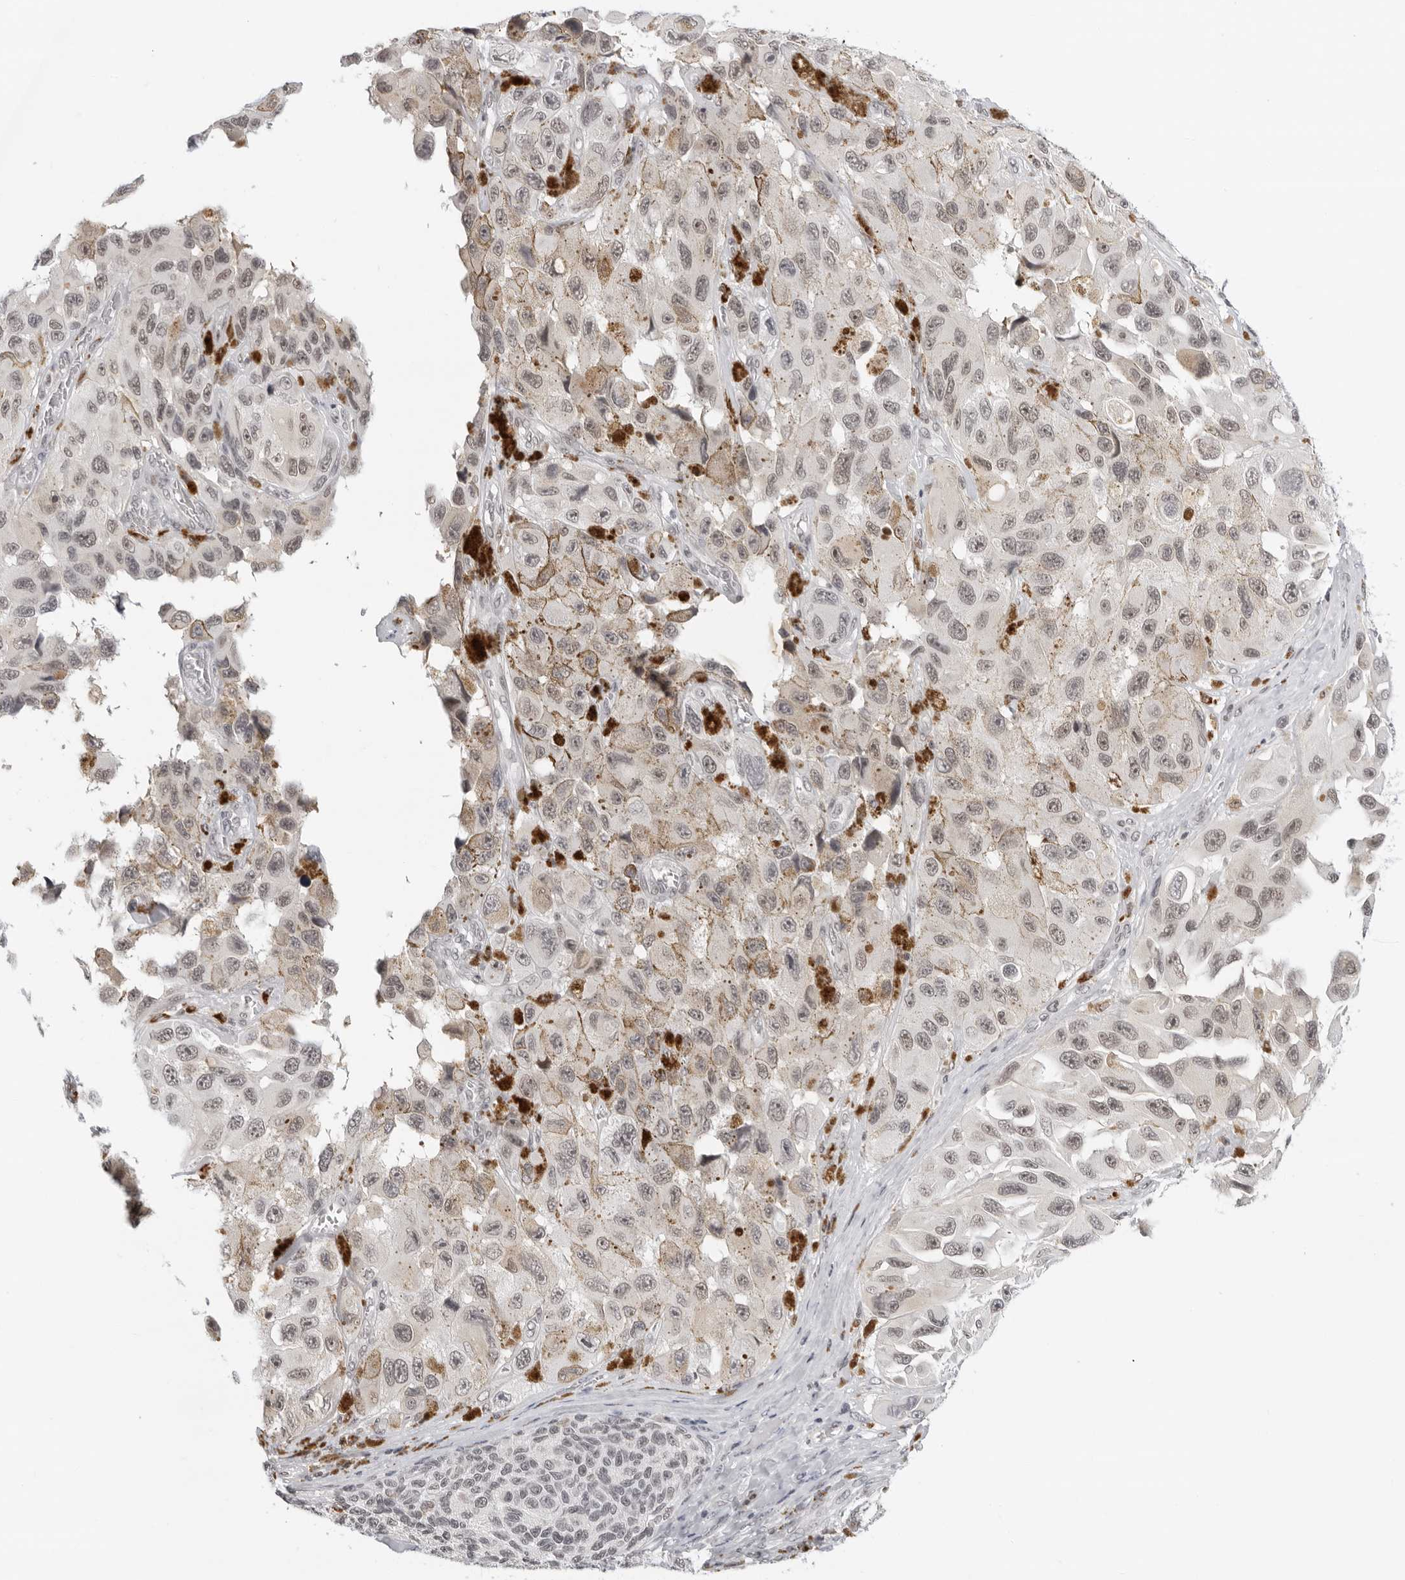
{"staining": {"intensity": "weak", "quantity": "25%-75%", "location": "nuclear"}, "tissue": "melanoma", "cell_type": "Tumor cells", "image_type": "cancer", "snomed": [{"axis": "morphology", "description": "Malignant melanoma, NOS"}, {"axis": "topography", "description": "Skin"}], "caption": "Malignant melanoma stained with a brown dye shows weak nuclear positive positivity in about 25%-75% of tumor cells.", "gene": "MSH6", "patient": {"sex": "female", "age": 73}}